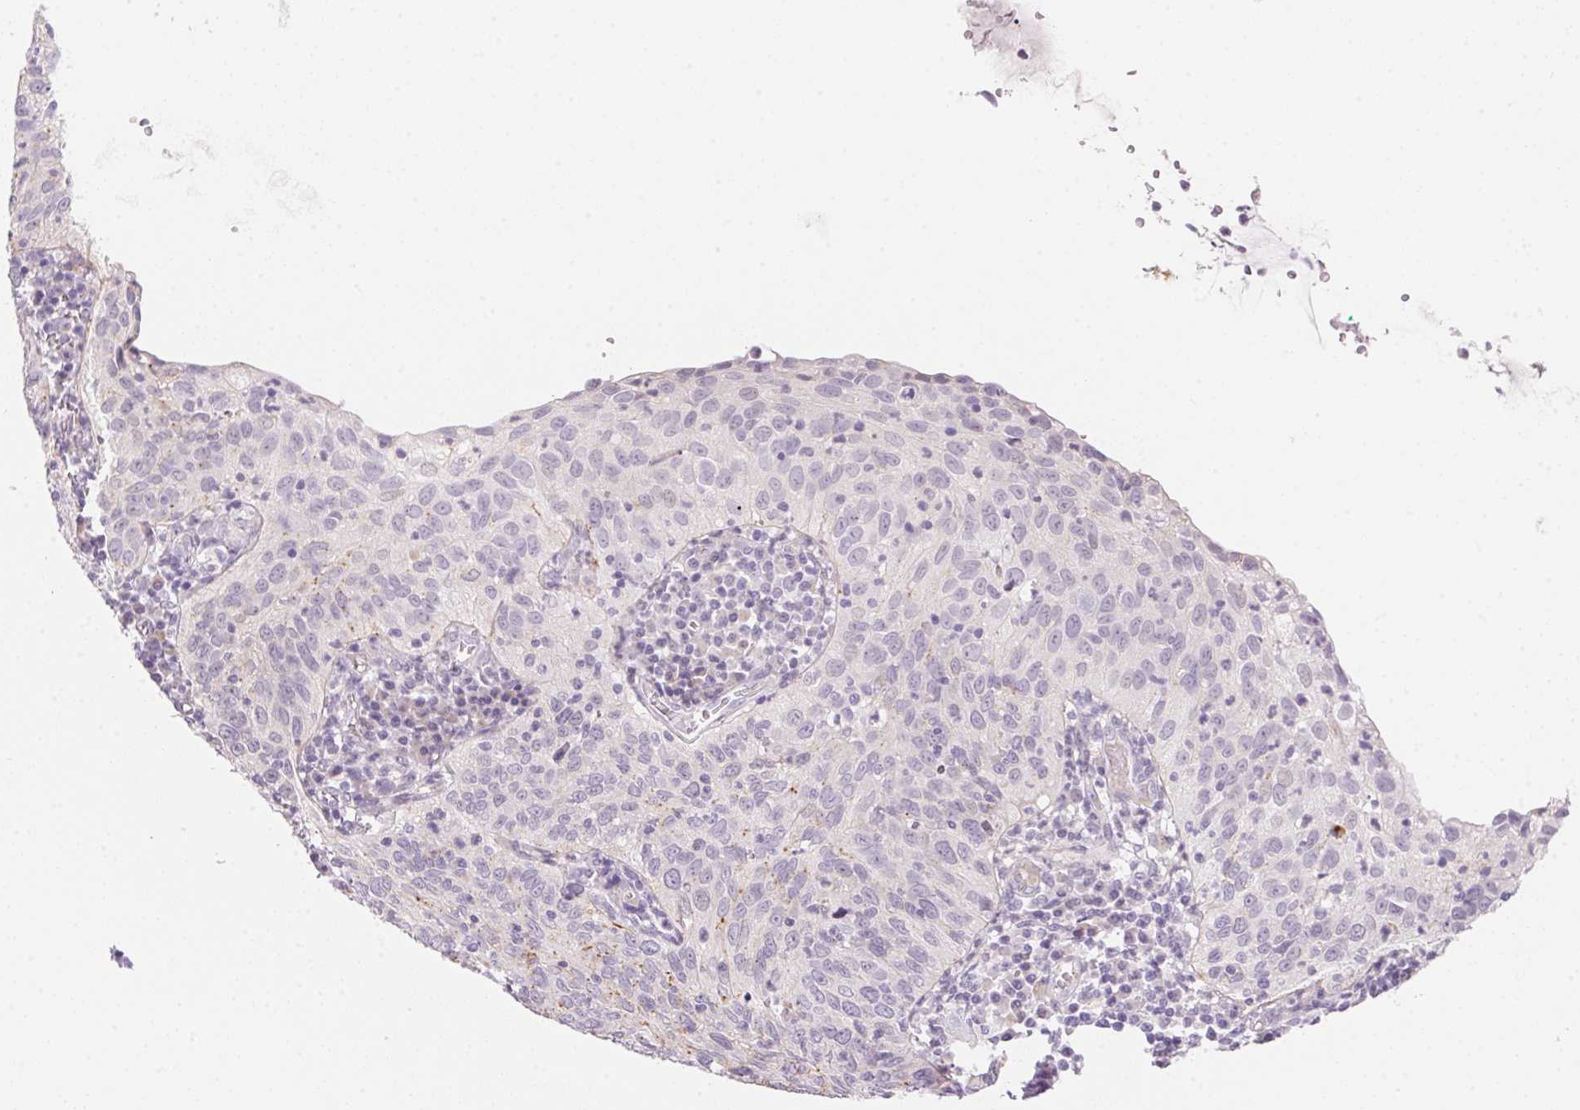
{"staining": {"intensity": "negative", "quantity": "none", "location": "none"}, "tissue": "cervical cancer", "cell_type": "Tumor cells", "image_type": "cancer", "snomed": [{"axis": "morphology", "description": "Squamous cell carcinoma, NOS"}, {"axis": "topography", "description": "Cervix"}], "caption": "Tumor cells are negative for brown protein staining in cervical cancer.", "gene": "TEKT1", "patient": {"sex": "female", "age": 52}}